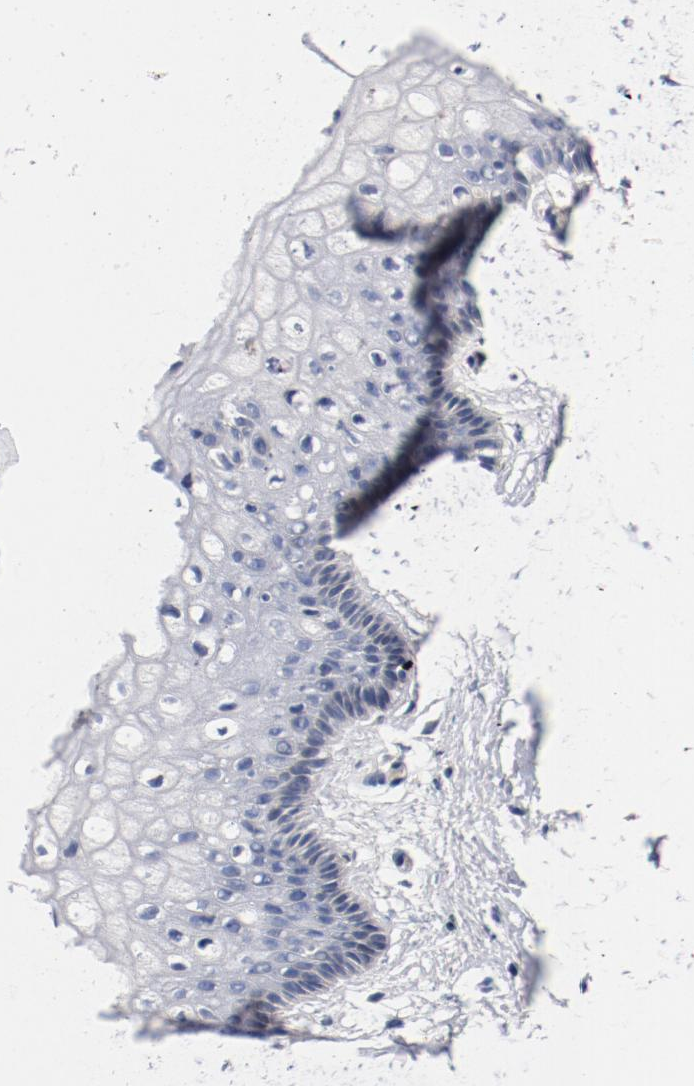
{"staining": {"intensity": "negative", "quantity": "none", "location": "none"}, "tissue": "vagina", "cell_type": "Squamous epithelial cells", "image_type": "normal", "snomed": [{"axis": "morphology", "description": "Normal tissue, NOS"}, {"axis": "topography", "description": "Vagina"}], "caption": "DAB immunohistochemical staining of normal vagina demonstrates no significant staining in squamous epithelial cells.", "gene": "PIM1", "patient": {"sex": "female", "age": 46}}